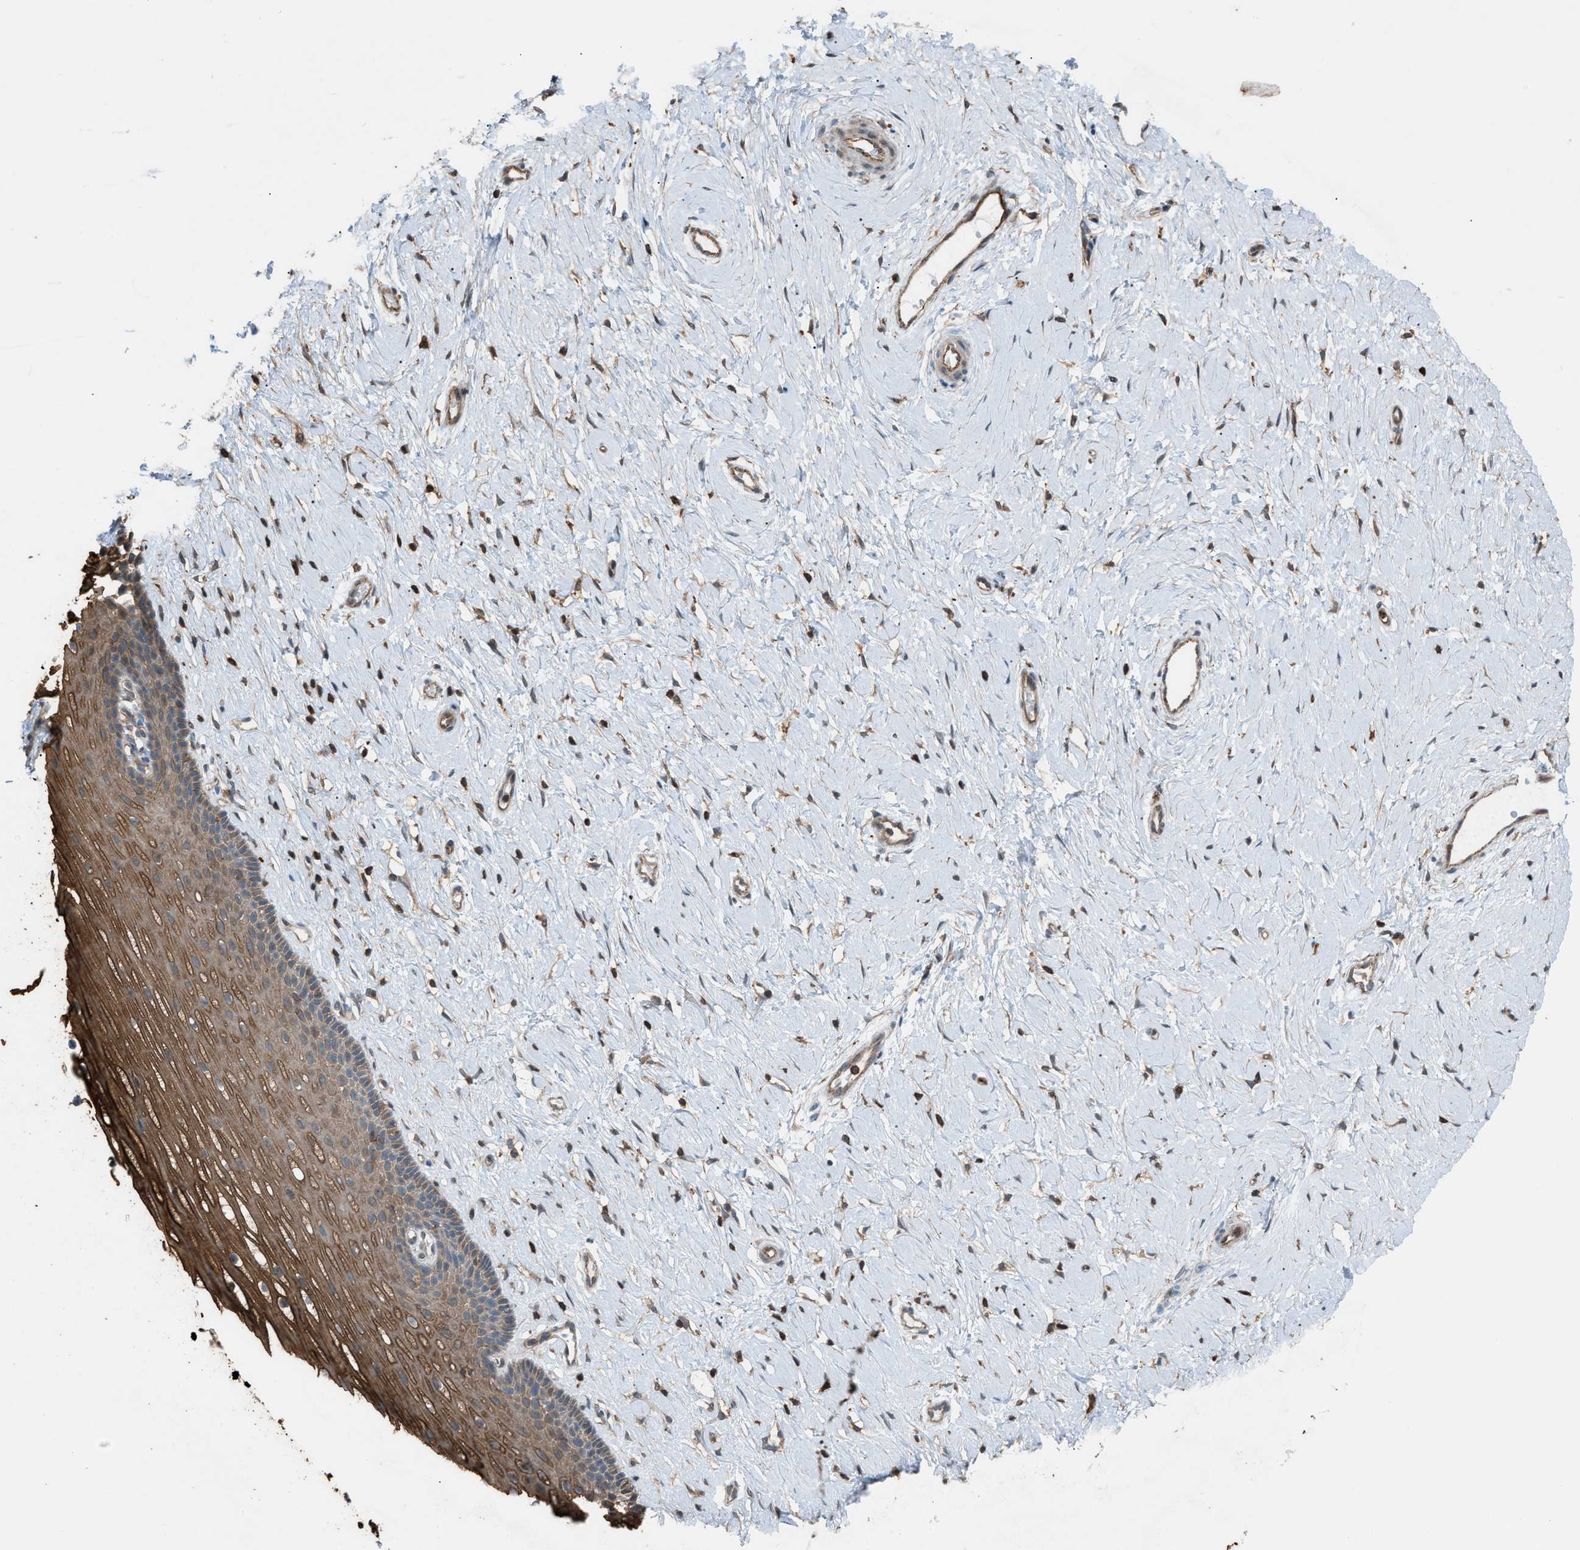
{"staining": {"intensity": "strong", "quantity": ">75%", "location": "cytoplasmic/membranous"}, "tissue": "cervix", "cell_type": "Glandular cells", "image_type": "normal", "snomed": [{"axis": "morphology", "description": "Normal tissue, NOS"}, {"axis": "topography", "description": "Cervix"}], "caption": "DAB immunohistochemical staining of unremarkable human cervix displays strong cytoplasmic/membranous protein positivity in approximately >75% of glandular cells.", "gene": "DYRK1A", "patient": {"sex": "female", "age": 39}}